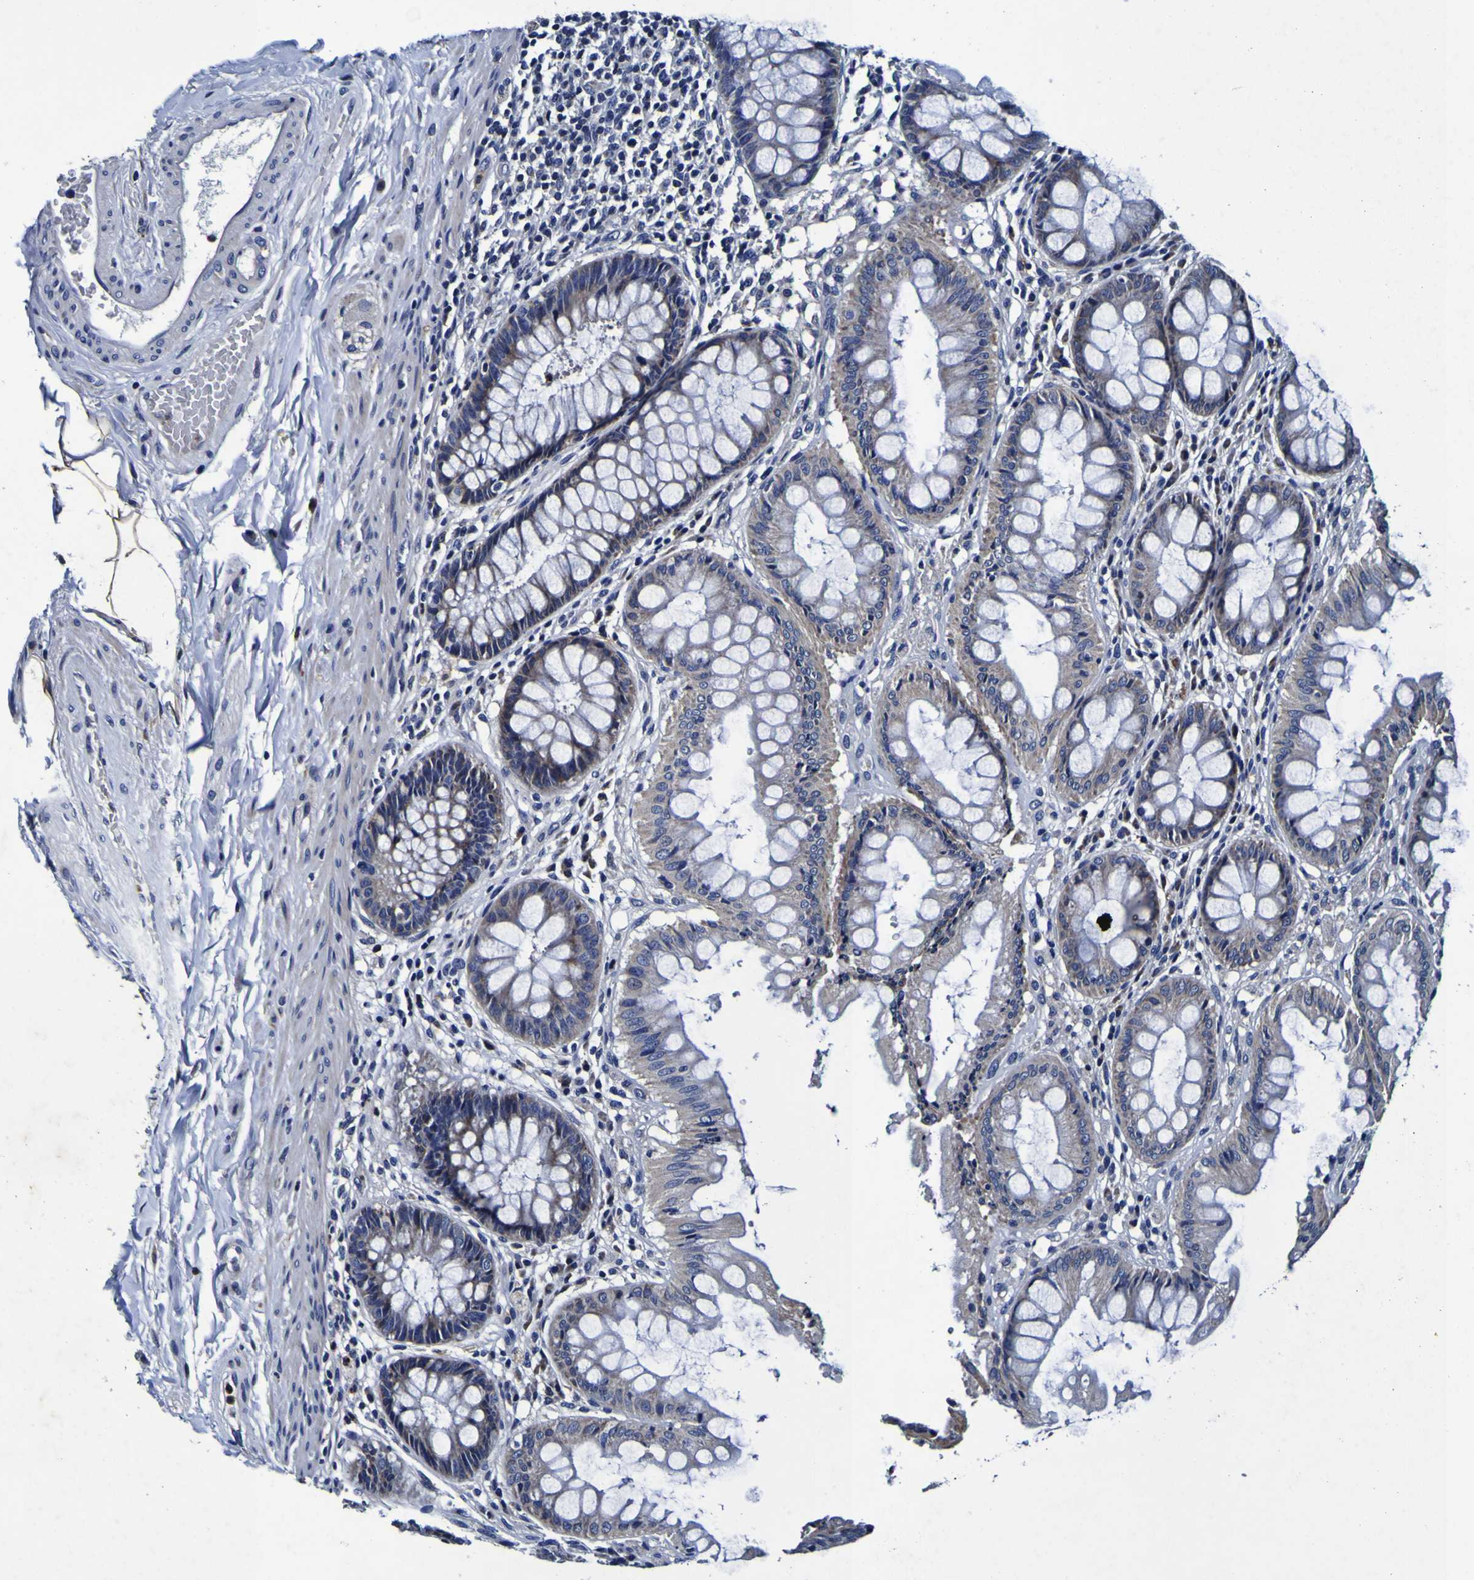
{"staining": {"intensity": "negative", "quantity": "none", "location": "none"}, "tissue": "rectum", "cell_type": "Glandular cells", "image_type": "normal", "snomed": [{"axis": "morphology", "description": "Normal tissue, NOS"}, {"axis": "topography", "description": "Rectum"}], "caption": "The histopathology image exhibits no significant staining in glandular cells of rectum.", "gene": "PANK4", "patient": {"sex": "female", "age": 46}}